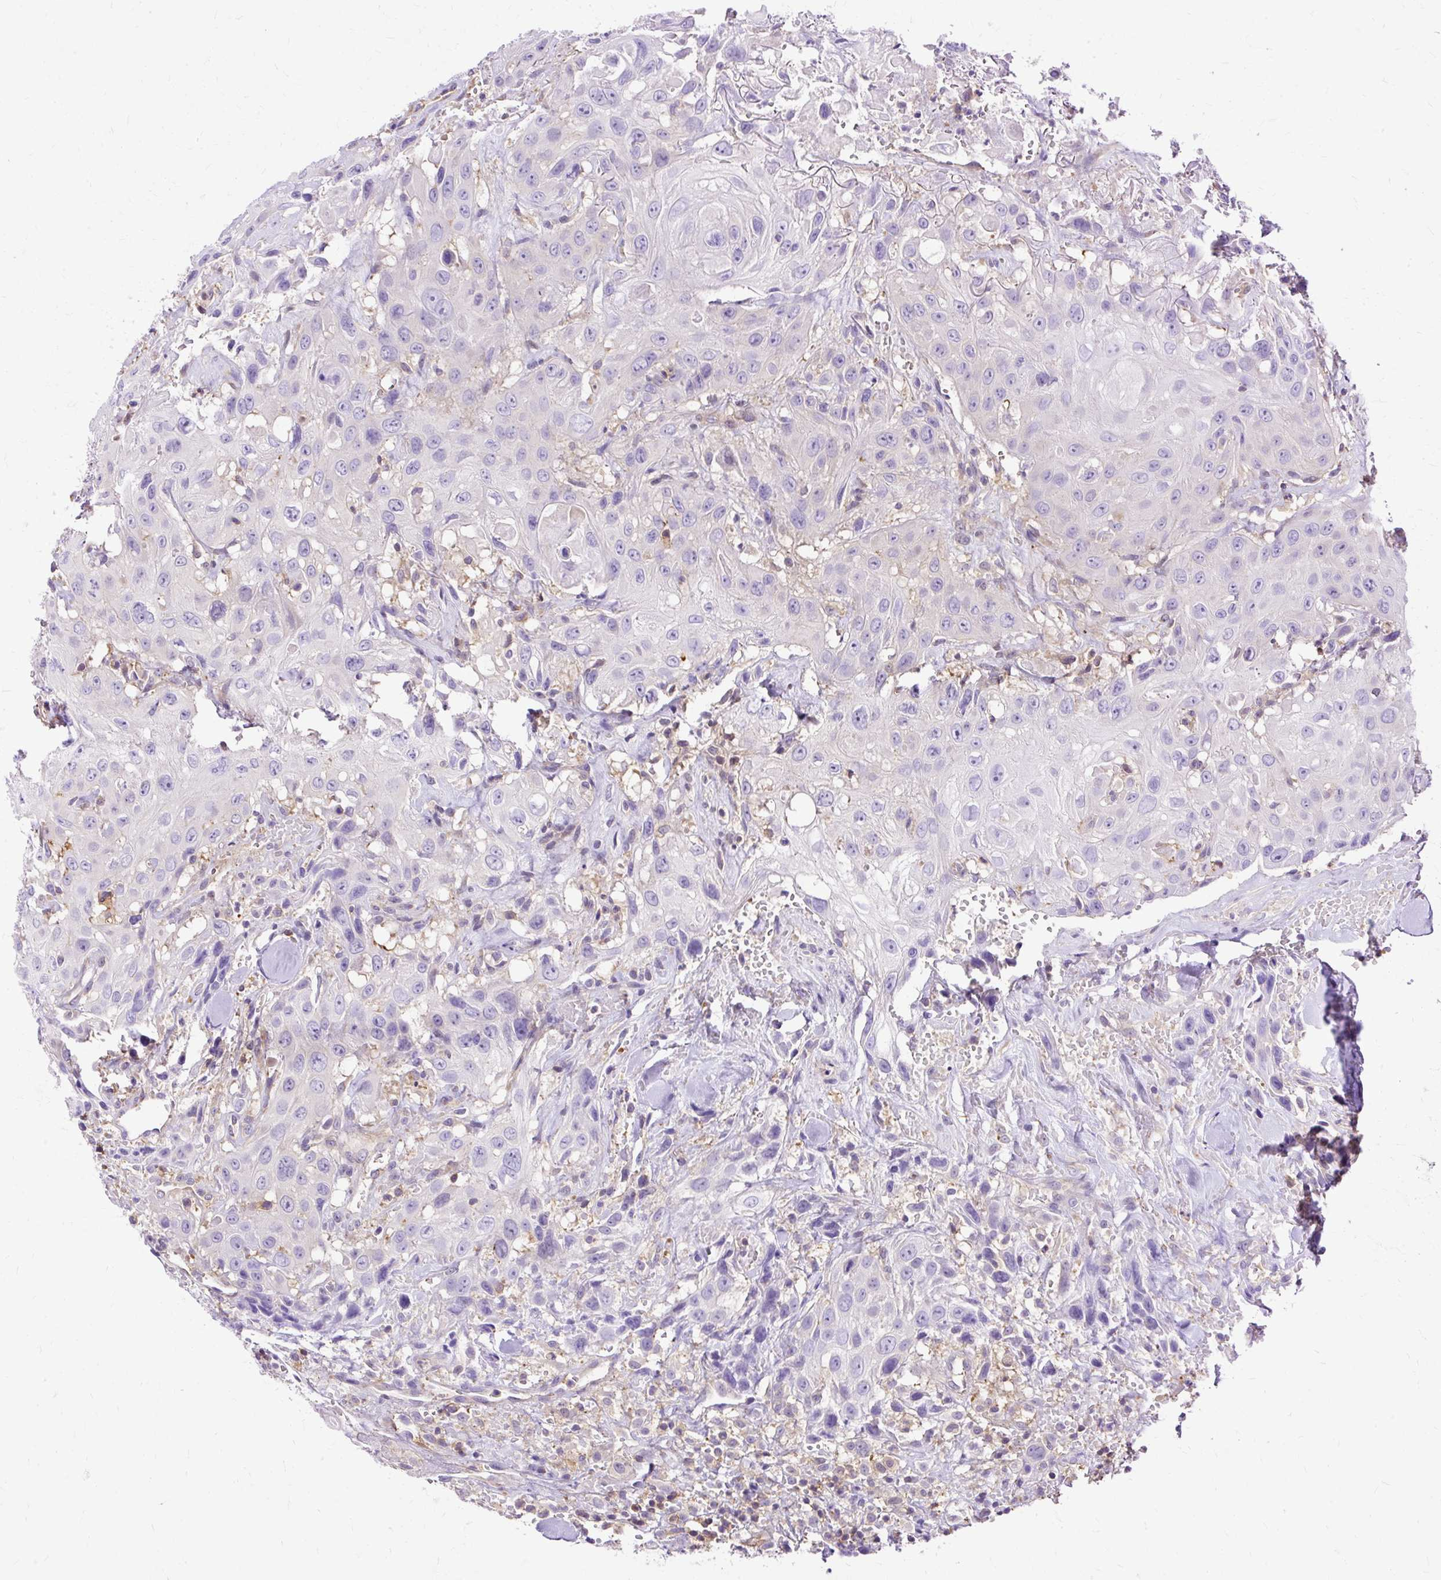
{"staining": {"intensity": "negative", "quantity": "none", "location": "none"}, "tissue": "head and neck cancer", "cell_type": "Tumor cells", "image_type": "cancer", "snomed": [{"axis": "morphology", "description": "Squamous cell carcinoma, NOS"}, {"axis": "topography", "description": "Head-Neck"}], "caption": "Immunohistochemistry (IHC) micrograph of neoplastic tissue: human head and neck cancer stained with DAB (3,3'-diaminobenzidine) demonstrates no significant protein staining in tumor cells.", "gene": "TWF2", "patient": {"sex": "male", "age": 81}}